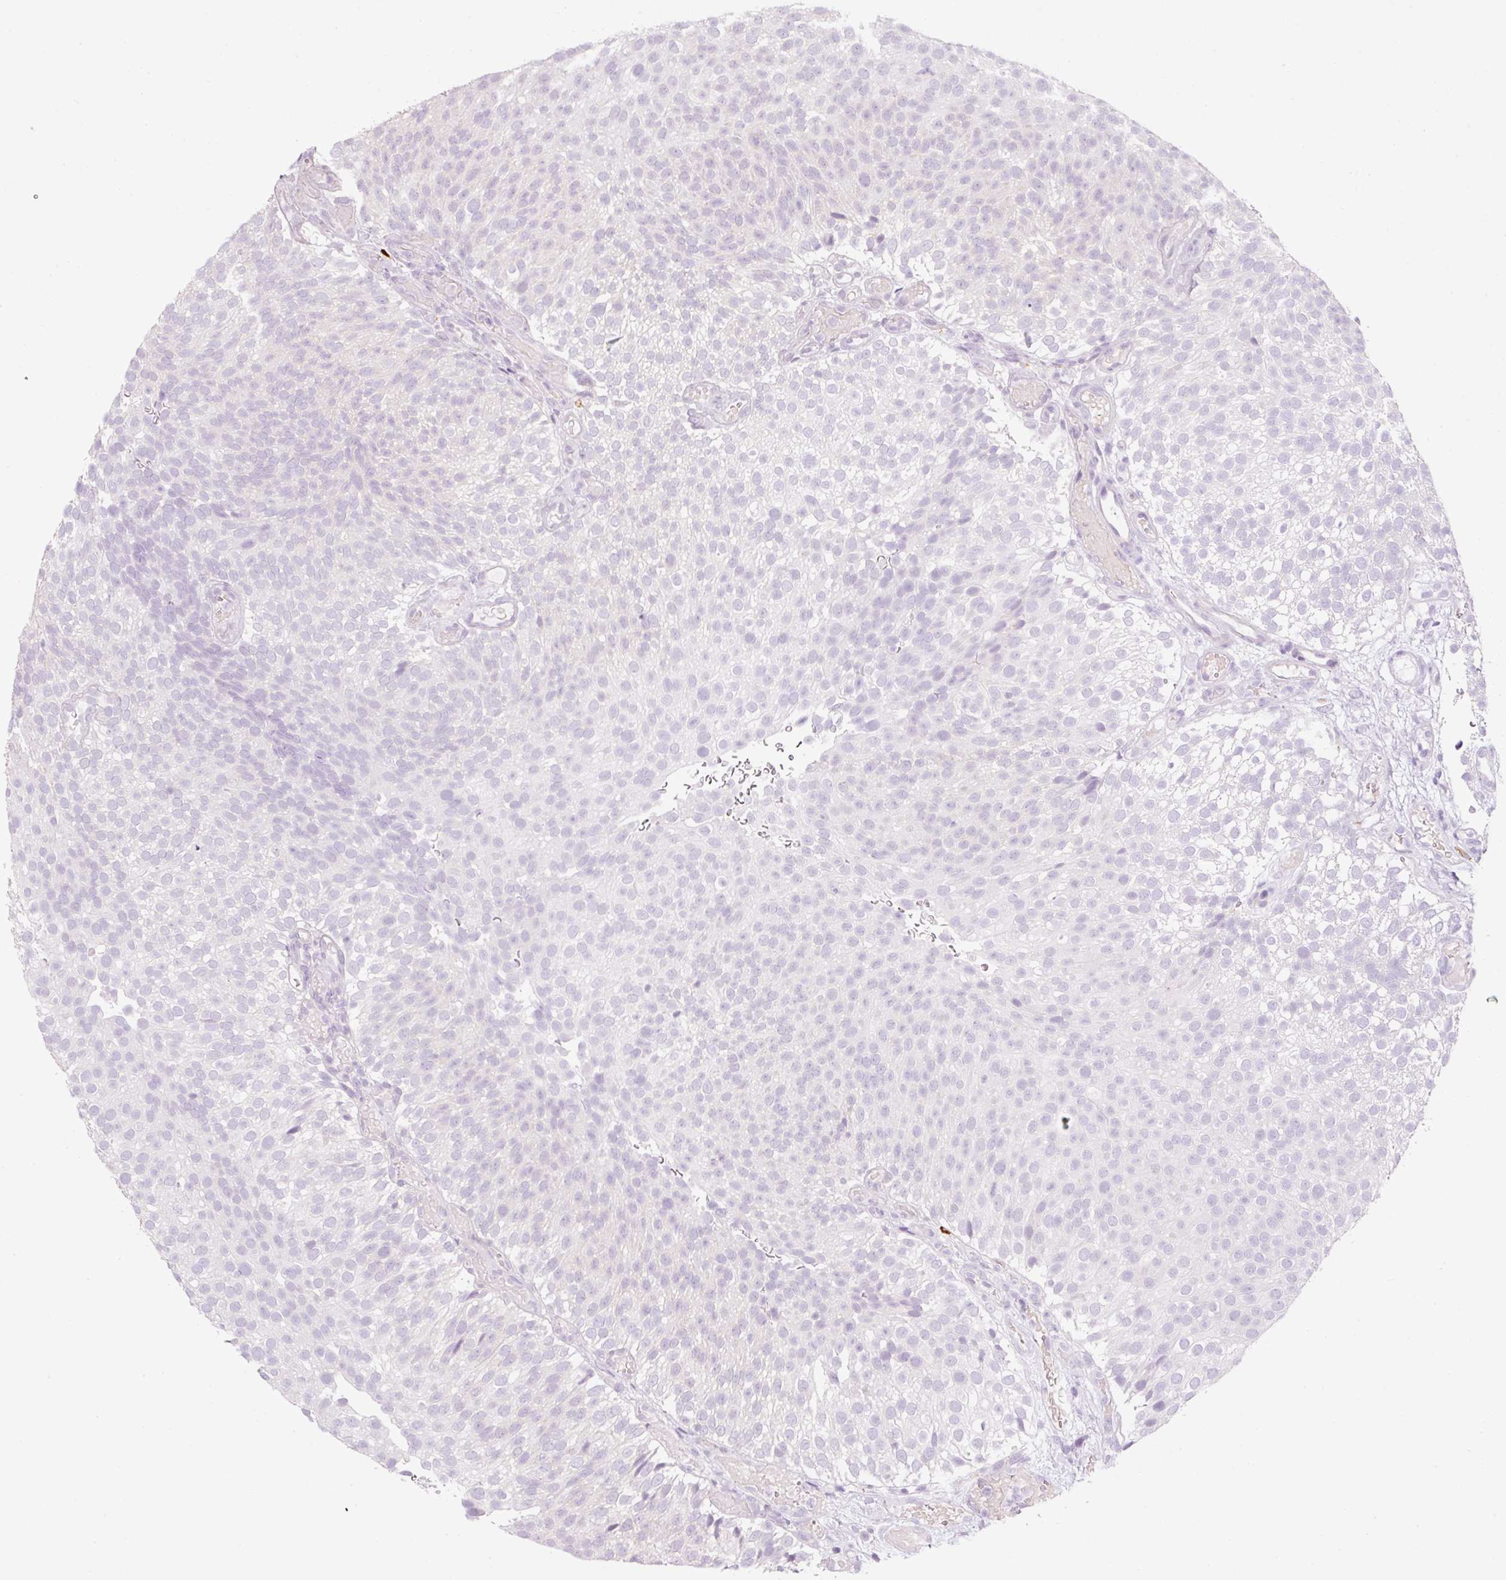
{"staining": {"intensity": "negative", "quantity": "none", "location": "none"}, "tissue": "urothelial cancer", "cell_type": "Tumor cells", "image_type": "cancer", "snomed": [{"axis": "morphology", "description": "Urothelial carcinoma, Low grade"}, {"axis": "topography", "description": "Urinary bladder"}], "caption": "Tumor cells are negative for brown protein staining in urothelial cancer.", "gene": "CMA1", "patient": {"sex": "male", "age": 78}}